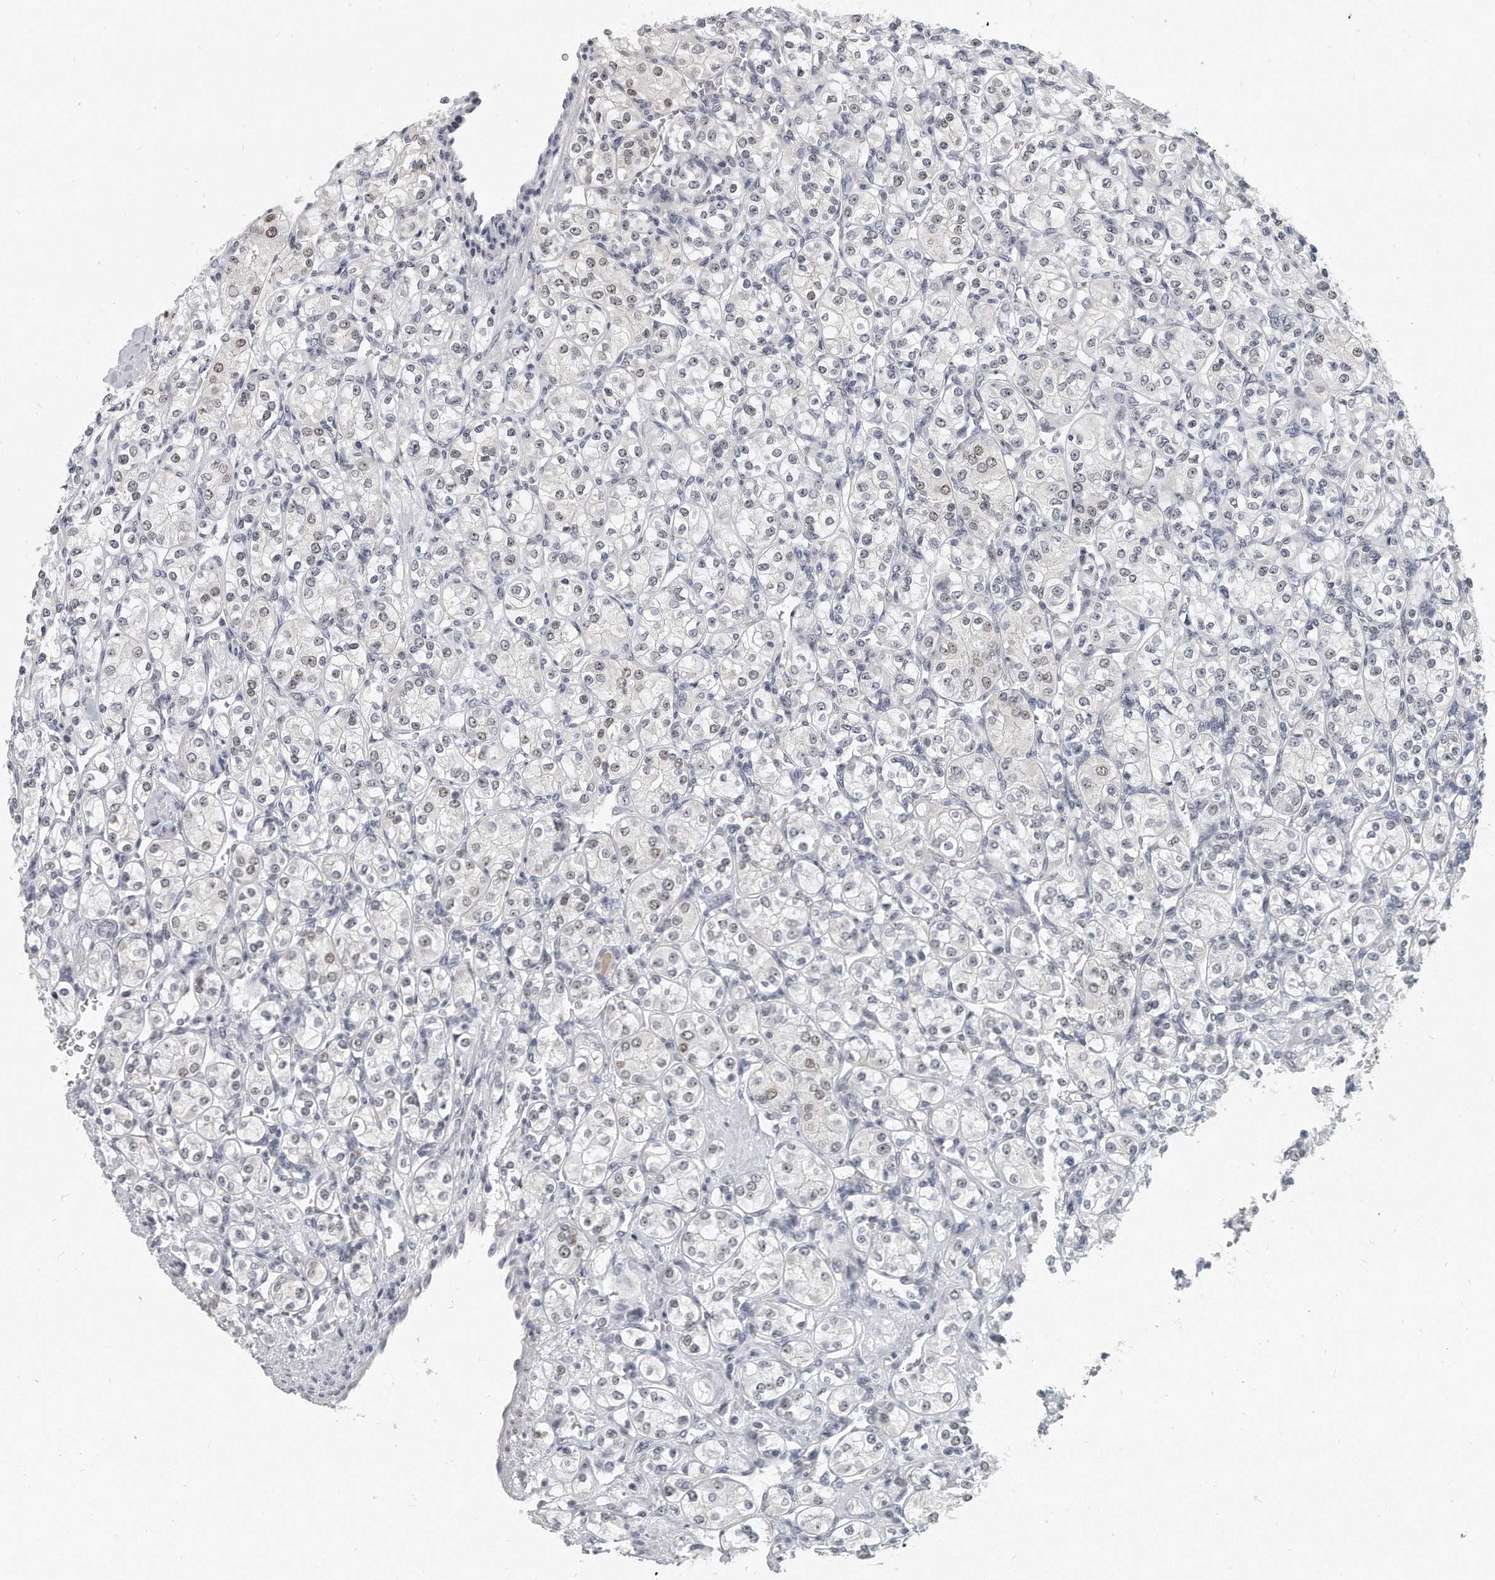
{"staining": {"intensity": "weak", "quantity": "<25%", "location": "nuclear"}, "tissue": "renal cancer", "cell_type": "Tumor cells", "image_type": "cancer", "snomed": [{"axis": "morphology", "description": "Adenocarcinoma, NOS"}, {"axis": "topography", "description": "Kidney"}], "caption": "Immunohistochemistry micrograph of renal cancer (adenocarcinoma) stained for a protein (brown), which demonstrates no positivity in tumor cells.", "gene": "TFCP2L1", "patient": {"sex": "male", "age": 77}}